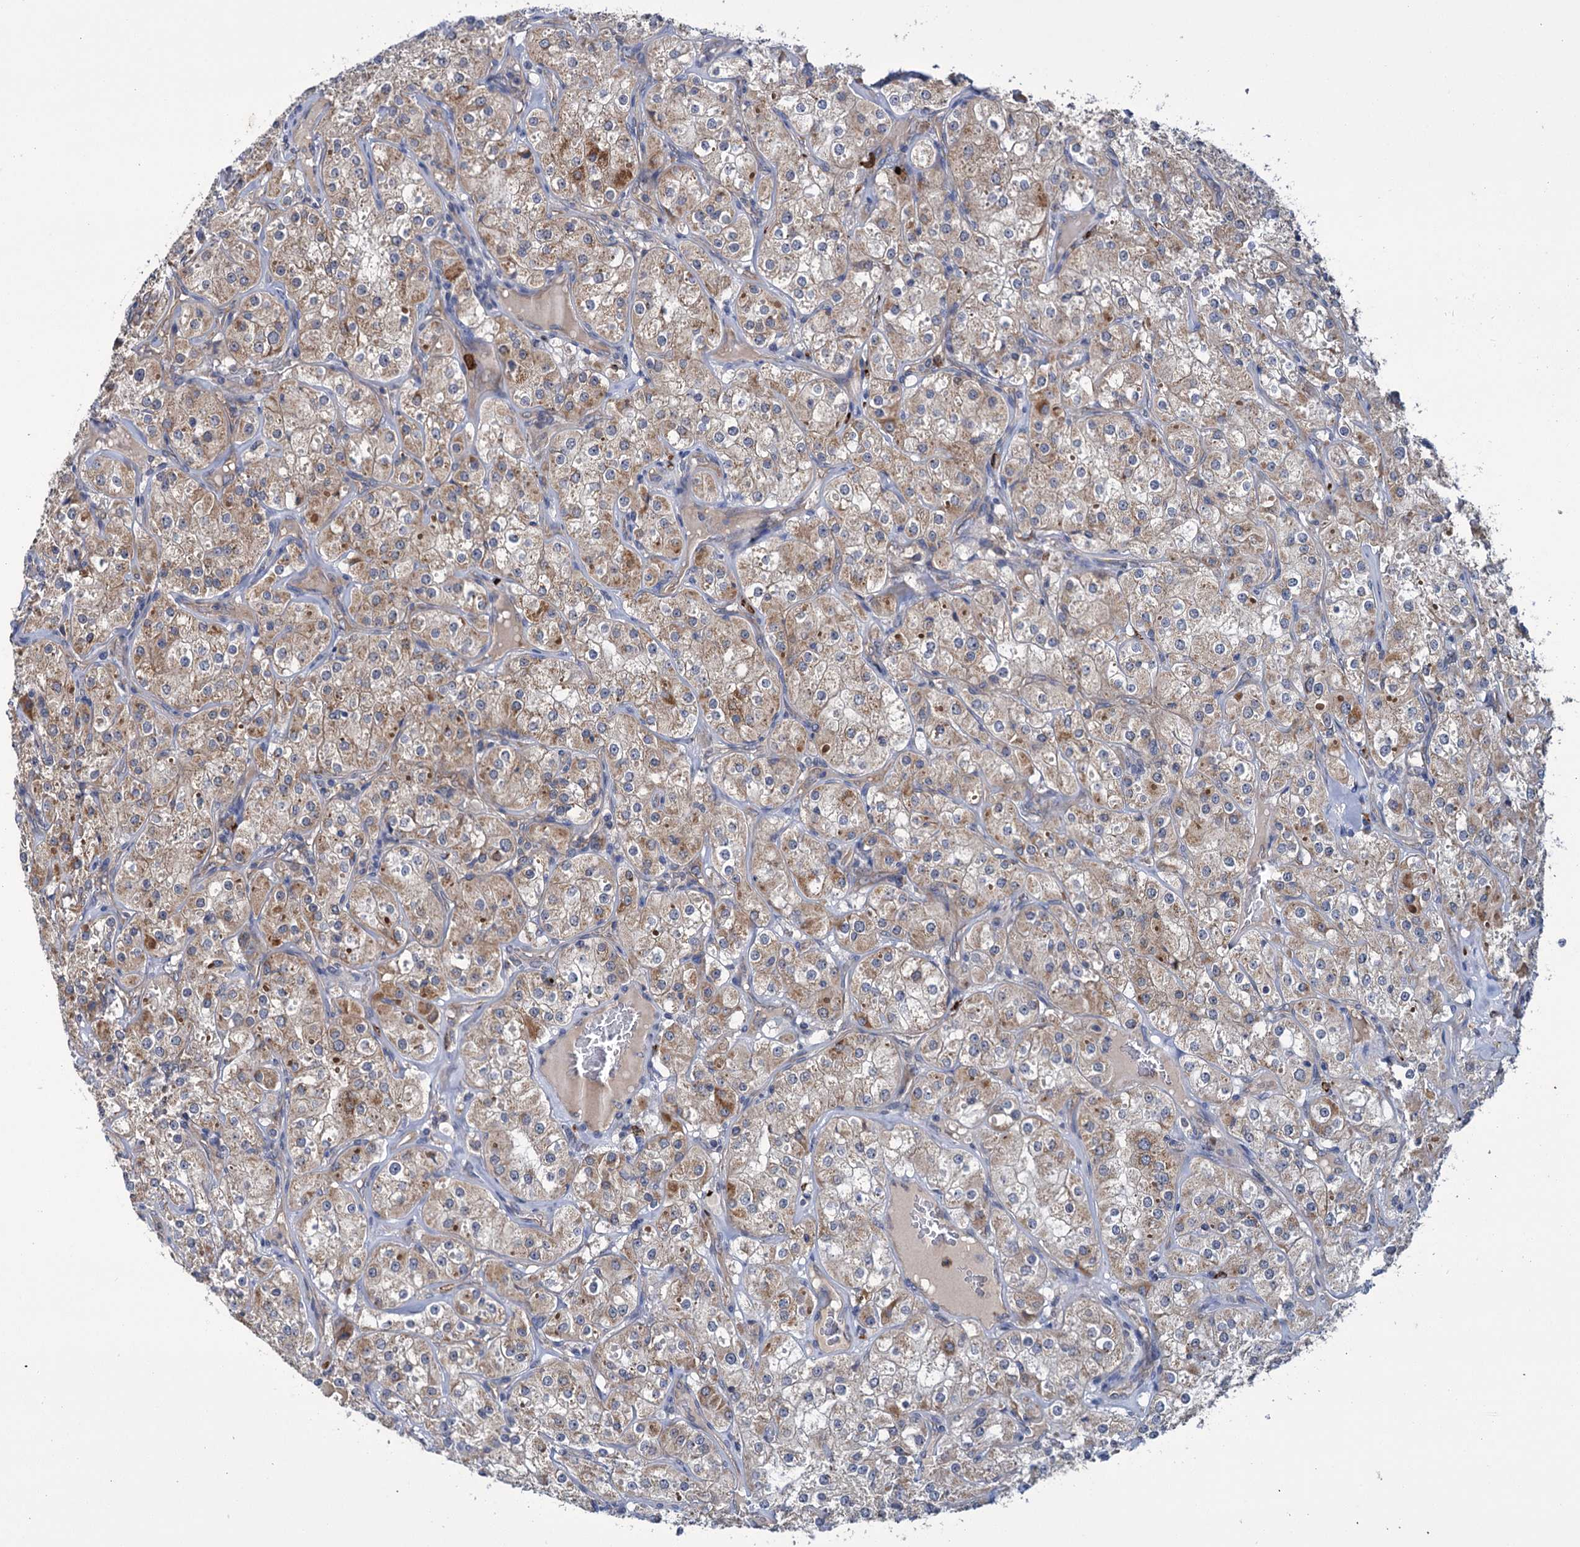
{"staining": {"intensity": "moderate", "quantity": ">75%", "location": "cytoplasmic/membranous"}, "tissue": "renal cancer", "cell_type": "Tumor cells", "image_type": "cancer", "snomed": [{"axis": "morphology", "description": "Adenocarcinoma, NOS"}, {"axis": "topography", "description": "Kidney"}], "caption": "Renal cancer stained with a brown dye exhibits moderate cytoplasmic/membranous positive staining in approximately >75% of tumor cells.", "gene": "DYNC2H1", "patient": {"sex": "male", "age": 77}}